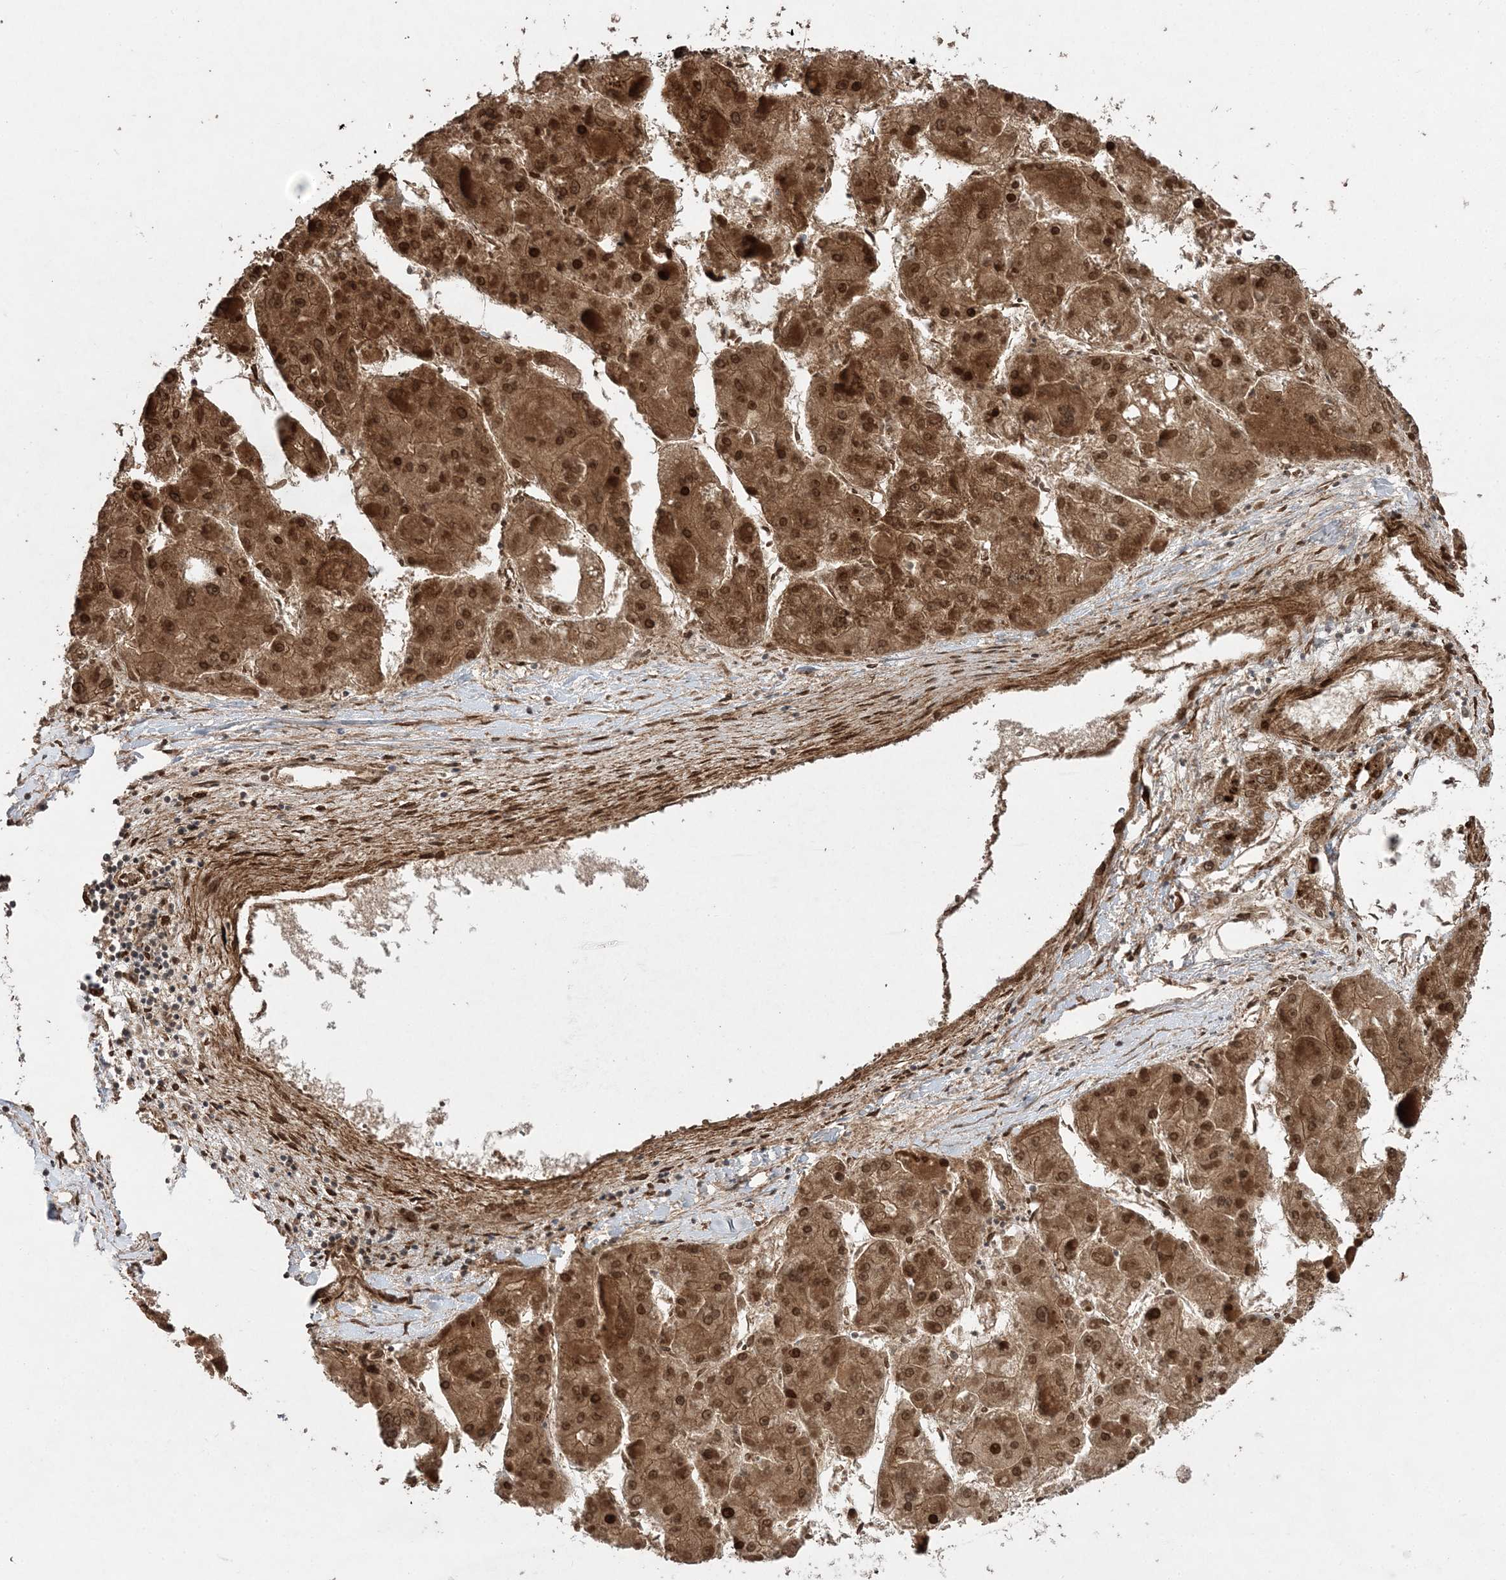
{"staining": {"intensity": "moderate", "quantity": ">75%", "location": "cytoplasmic/membranous,nuclear"}, "tissue": "liver cancer", "cell_type": "Tumor cells", "image_type": "cancer", "snomed": [{"axis": "morphology", "description": "Carcinoma, Hepatocellular, NOS"}, {"axis": "topography", "description": "Liver"}], "caption": "Tumor cells display moderate cytoplasmic/membranous and nuclear staining in approximately >75% of cells in liver hepatocellular carcinoma.", "gene": "ETAA1", "patient": {"sex": "female", "age": 73}}